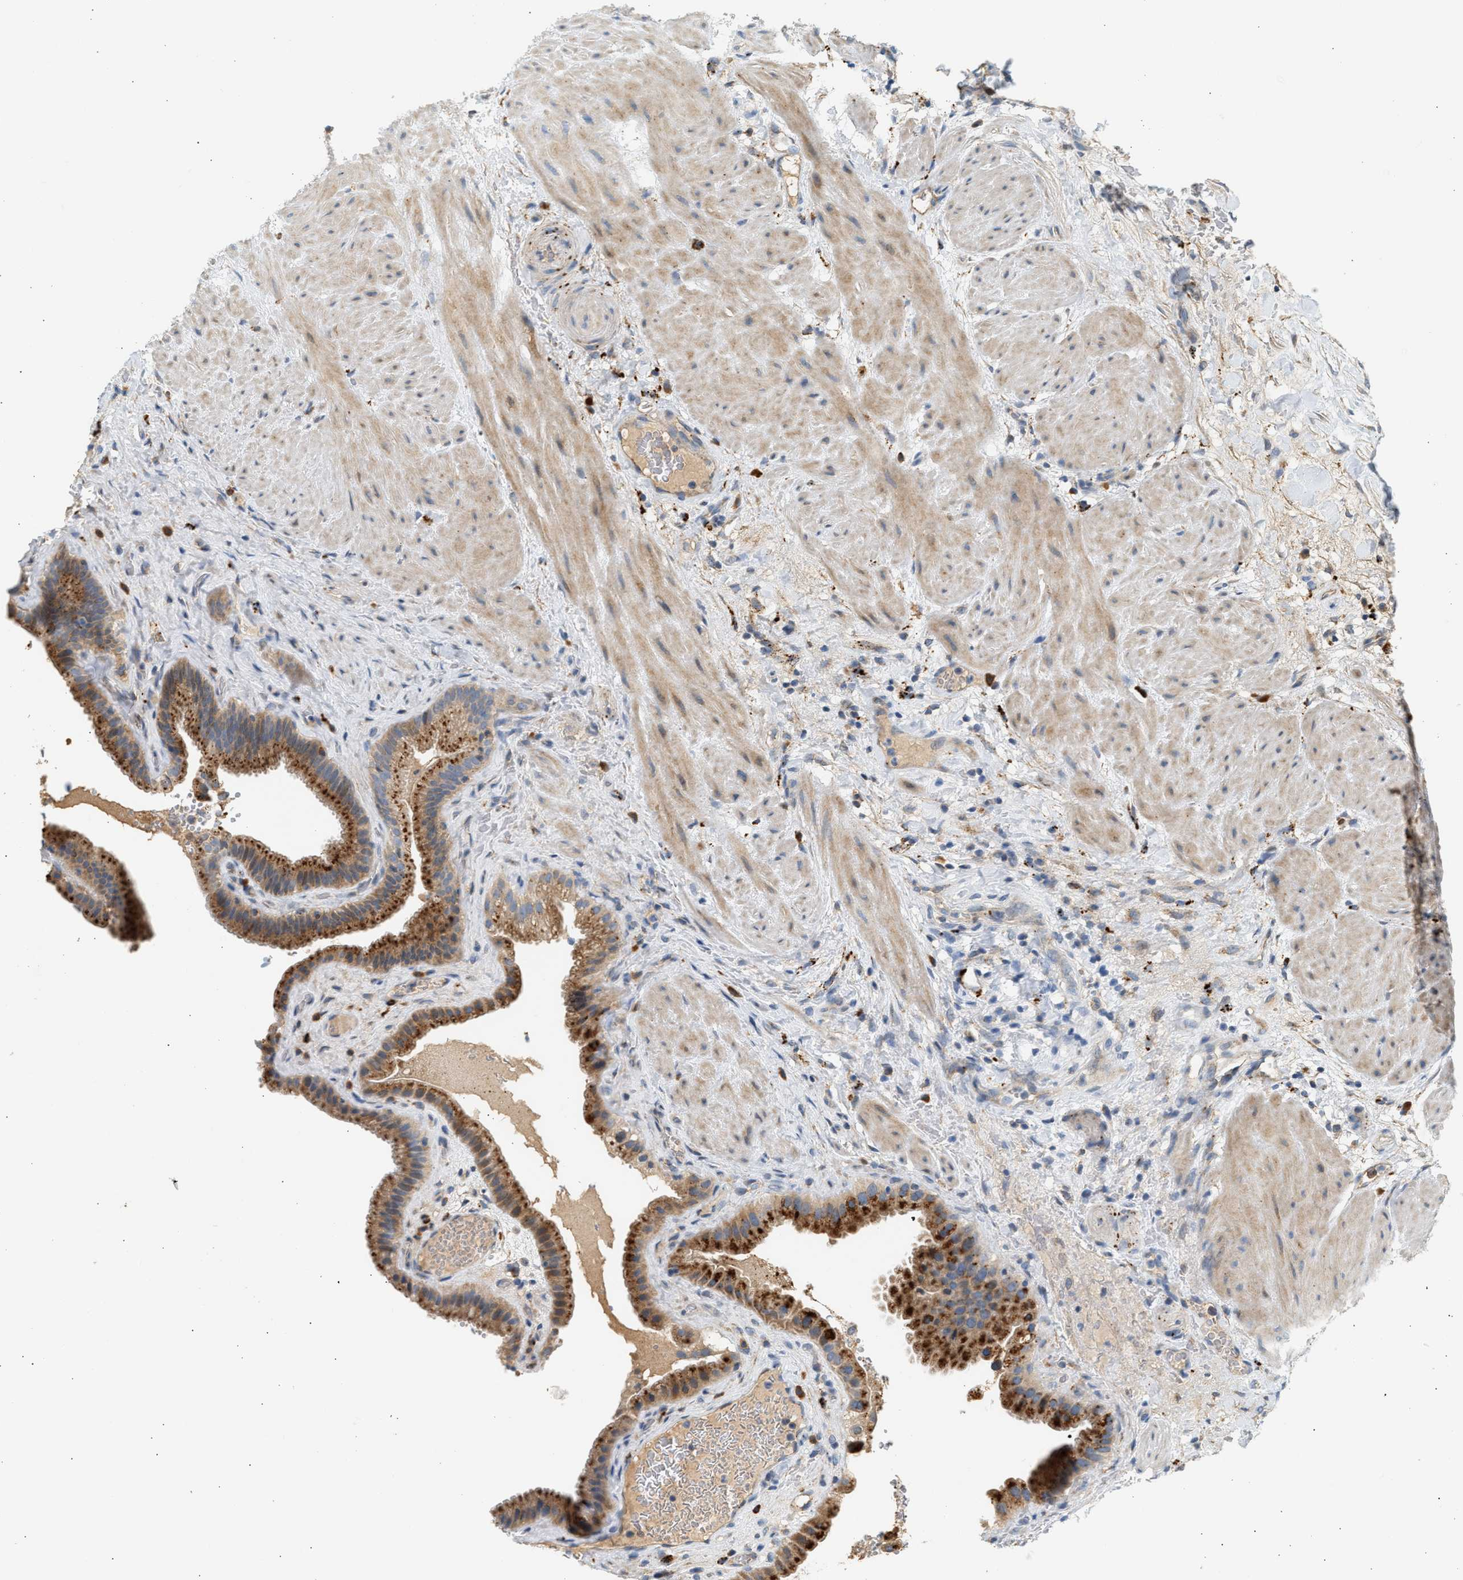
{"staining": {"intensity": "strong", "quantity": ">75%", "location": "cytoplasmic/membranous"}, "tissue": "gallbladder", "cell_type": "Glandular cells", "image_type": "normal", "snomed": [{"axis": "morphology", "description": "Normal tissue, NOS"}, {"axis": "topography", "description": "Gallbladder"}], "caption": "High-power microscopy captured an immunohistochemistry histopathology image of normal gallbladder, revealing strong cytoplasmic/membranous staining in about >75% of glandular cells.", "gene": "ENTHD1", "patient": {"sex": "male", "age": 49}}